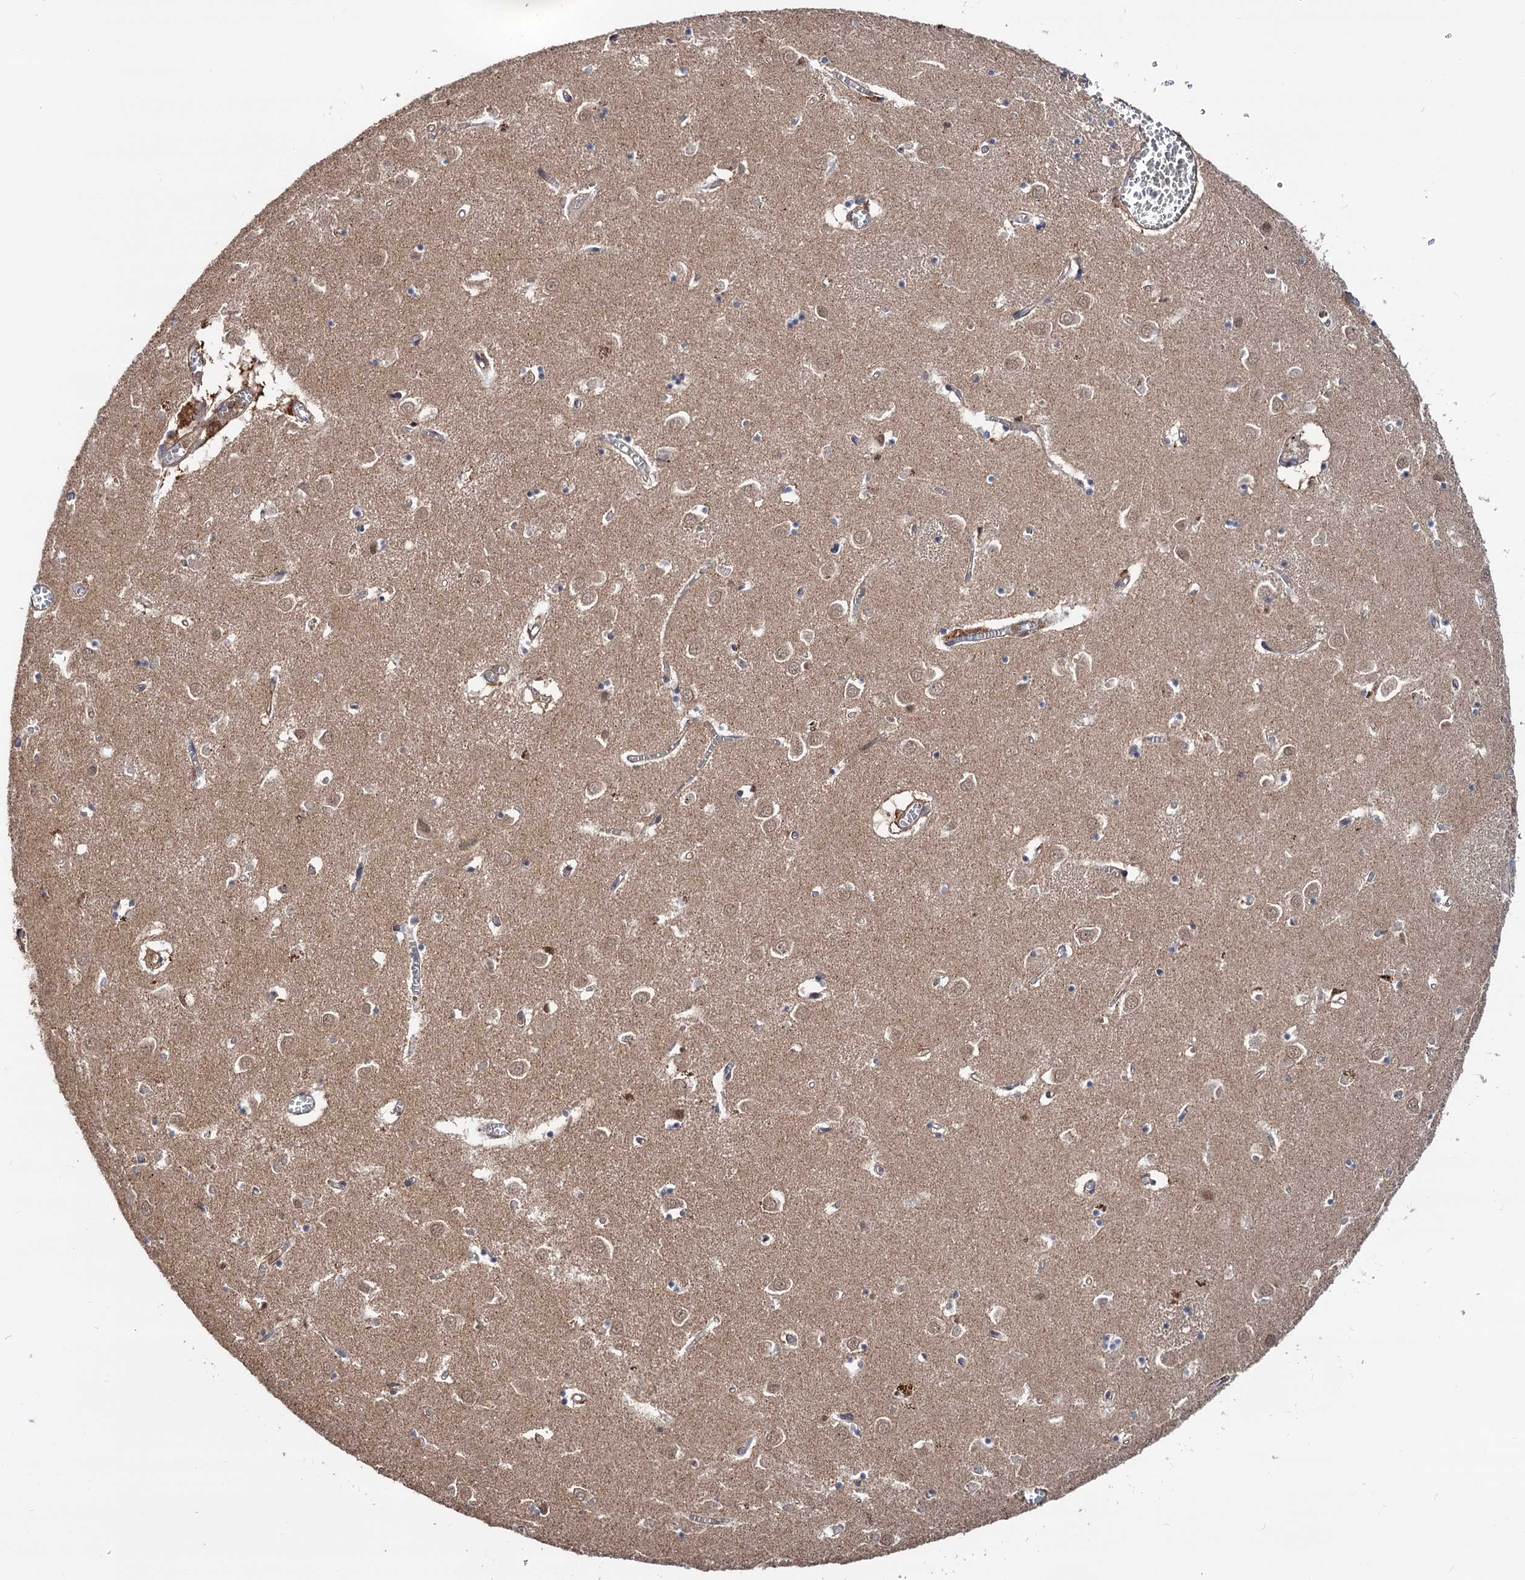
{"staining": {"intensity": "moderate", "quantity": "<25%", "location": "nuclear"}, "tissue": "caudate", "cell_type": "Glial cells", "image_type": "normal", "snomed": [{"axis": "morphology", "description": "Normal tissue, NOS"}, {"axis": "topography", "description": "Lateral ventricle wall"}], "caption": "IHC photomicrograph of benign human caudate stained for a protein (brown), which shows low levels of moderate nuclear staining in about <25% of glial cells.", "gene": "GRIP1", "patient": {"sex": "male", "age": 70}}